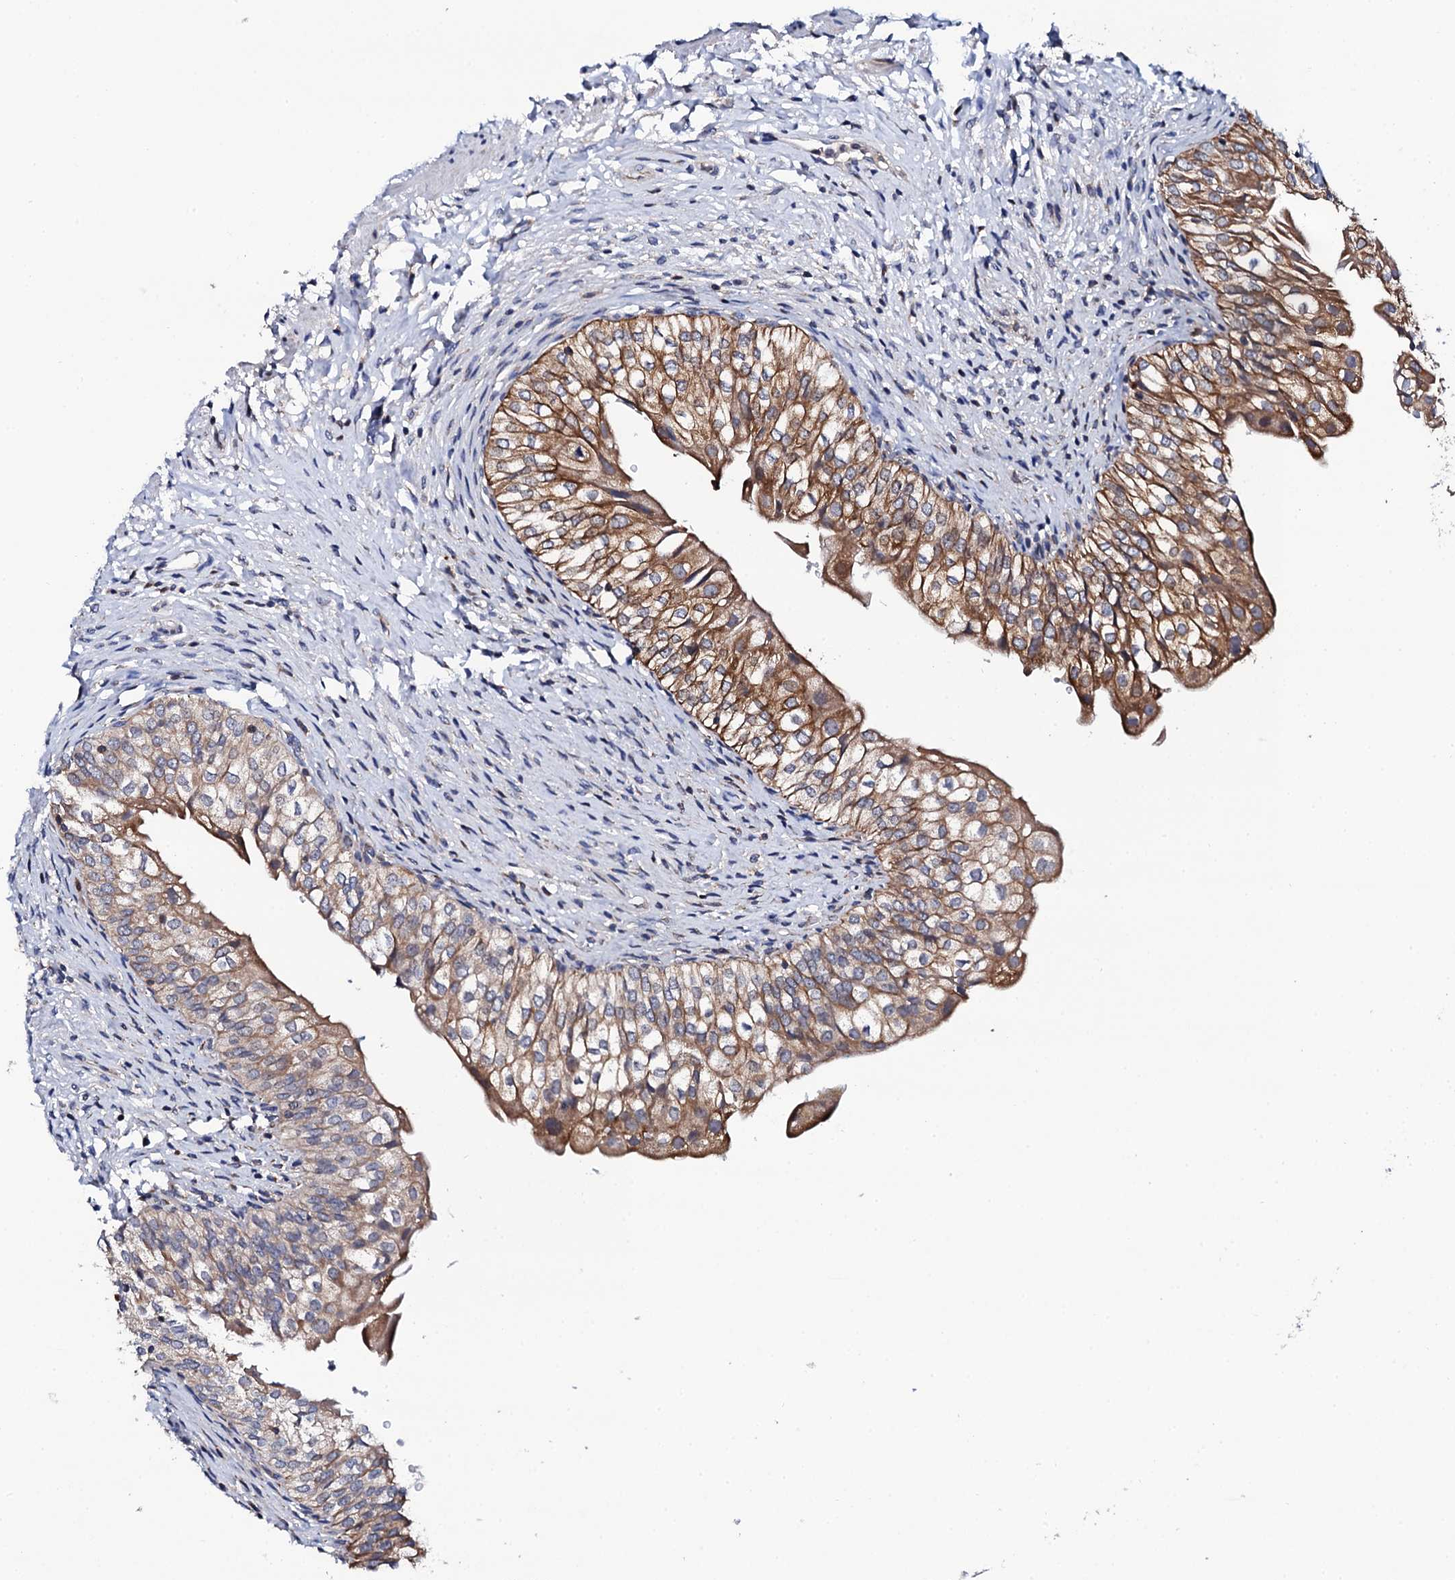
{"staining": {"intensity": "moderate", "quantity": ">75%", "location": "cytoplasmic/membranous"}, "tissue": "urinary bladder", "cell_type": "Urothelial cells", "image_type": "normal", "snomed": [{"axis": "morphology", "description": "Normal tissue, NOS"}, {"axis": "topography", "description": "Urinary bladder"}], "caption": "A brown stain labels moderate cytoplasmic/membranous positivity of a protein in urothelial cells of normal human urinary bladder. The protein is stained brown, and the nuclei are stained in blue (DAB (3,3'-diaminobenzidine) IHC with brightfield microscopy, high magnification).", "gene": "COG4", "patient": {"sex": "male", "age": 55}}